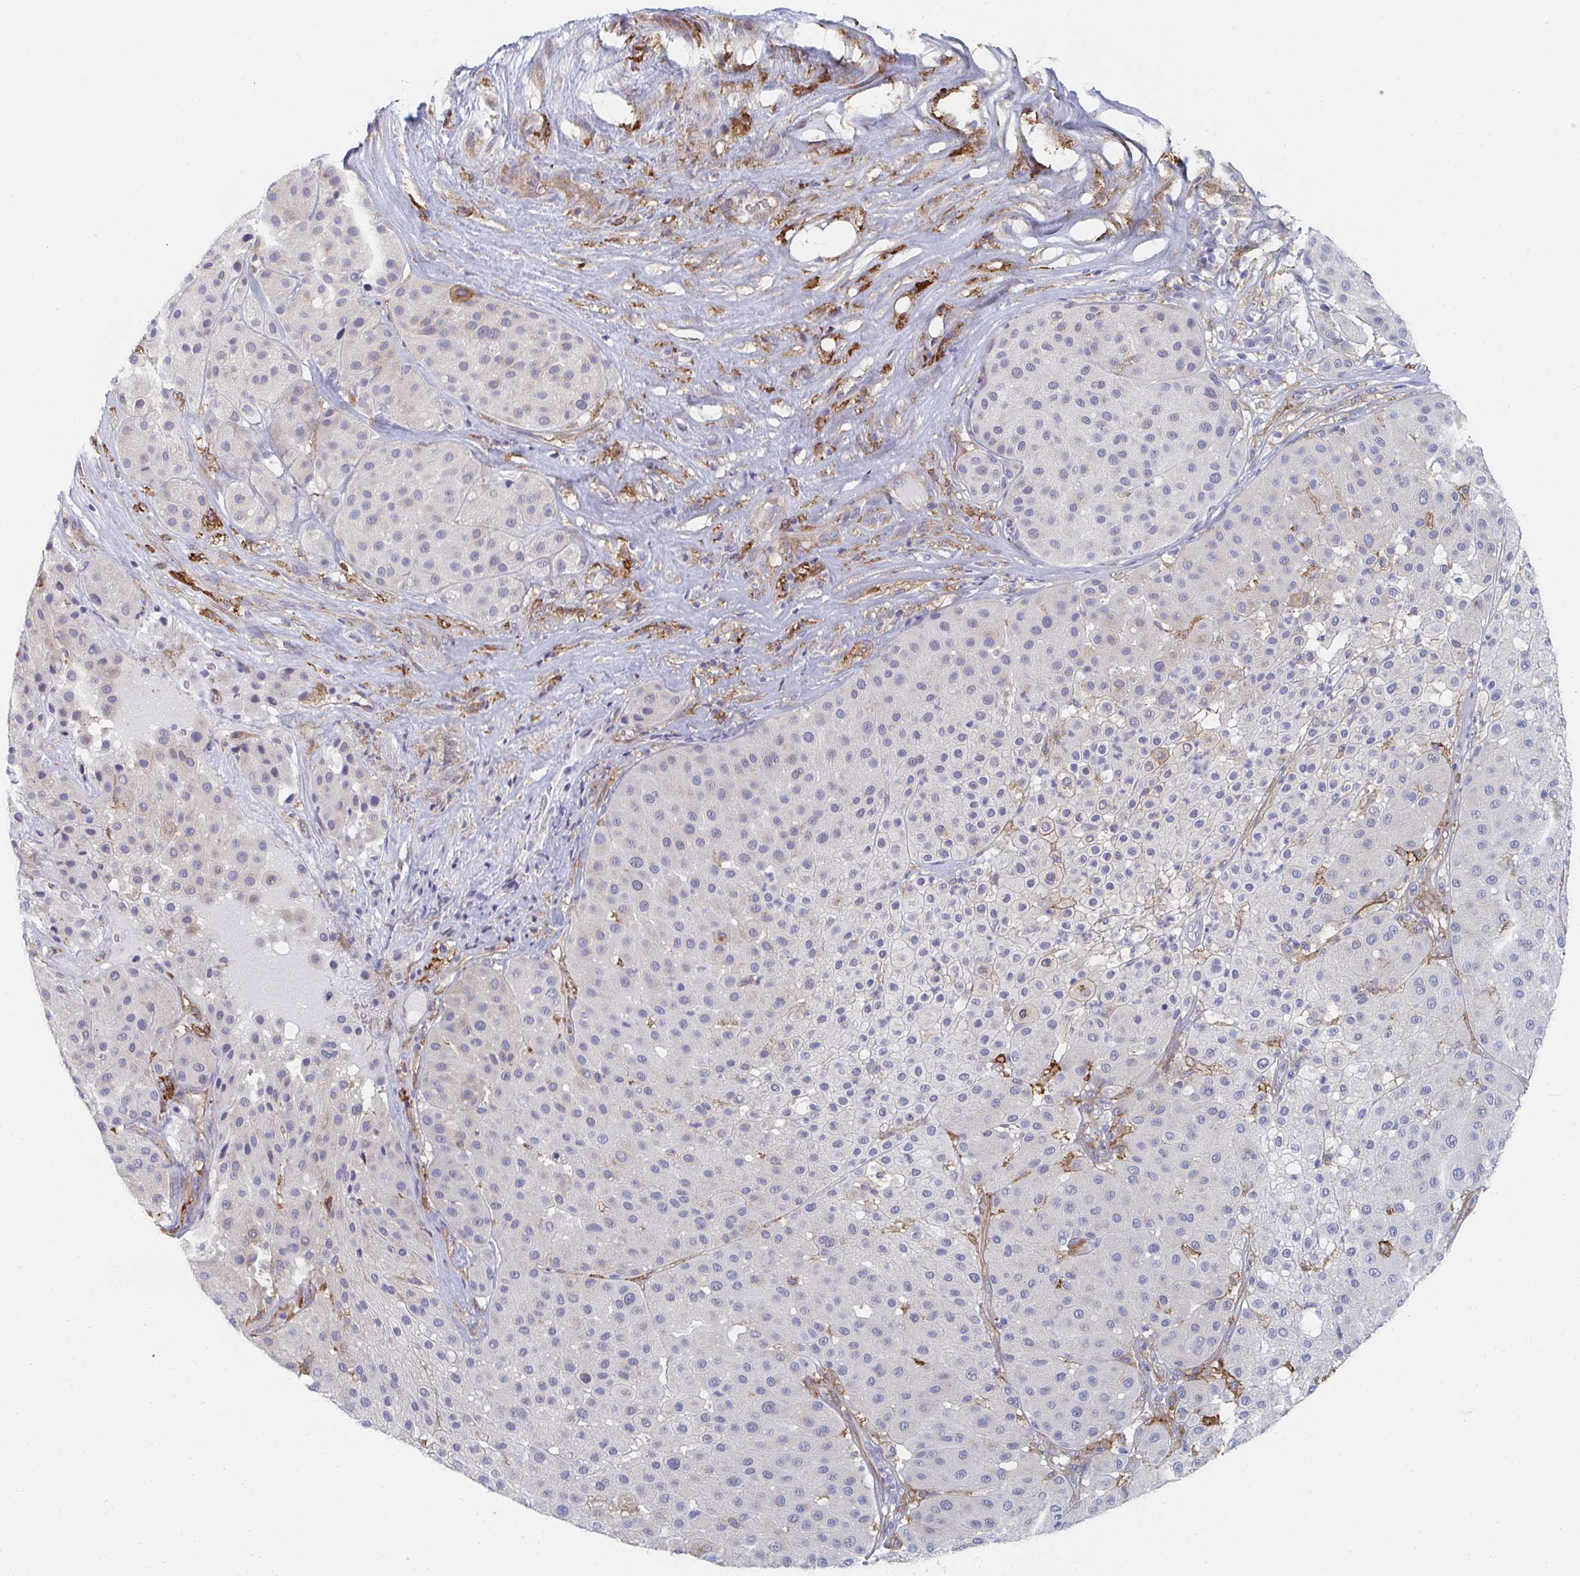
{"staining": {"intensity": "negative", "quantity": "none", "location": "none"}, "tissue": "melanoma", "cell_type": "Tumor cells", "image_type": "cancer", "snomed": [{"axis": "morphology", "description": "Malignant melanoma, Metastatic site"}, {"axis": "topography", "description": "Smooth muscle"}], "caption": "Malignant melanoma (metastatic site) was stained to show a protein in brown. There is no significant positivity in tumor cells. (DAB IHC with hematoxylin counter stain).", "gene": "DAB2", "patient": {"sex": "male", "age": 41}}